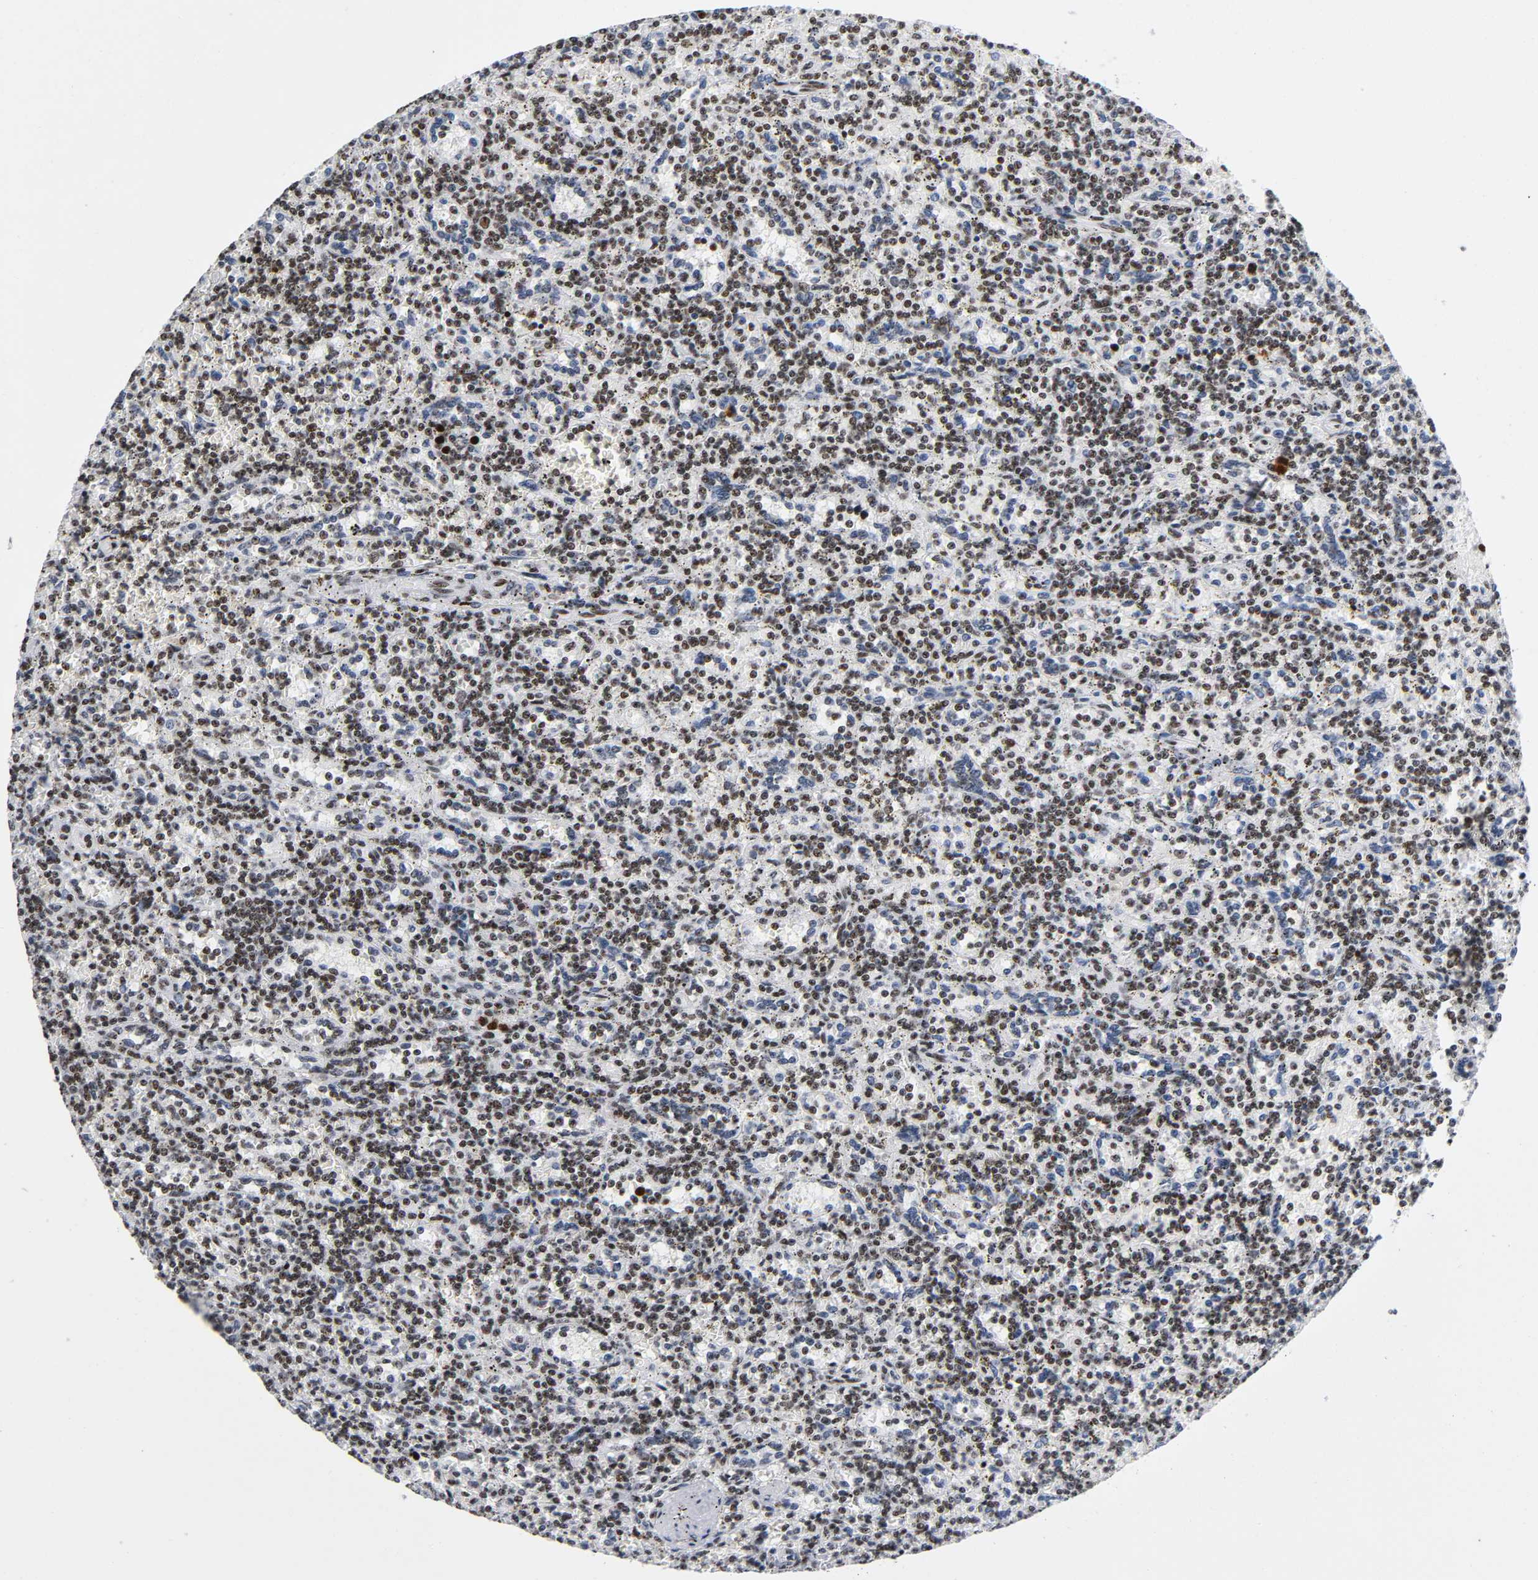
{"staining": {"intensity": "moderate", "quantity": "25%-75%", "location": "nuclear"}, "tissue": "lymphoma", "cell_type": "Tumor cells", "image_type": "cancer", "snomed": [{"axis": "morphology", "description": "Malignant lymphoma, non-Hodgkin's type, Low grade"}, {"axis": "topography", "description": "Spleen"}], "caption": "Lymphoma stained with DAB immunohistochemistry (IHC) shows medium levels of moderate nuclear staining in approximately 25%-75% of tumor cells.", "gene": "UBTF", "patient": {"sex": "male", "age": 73}}